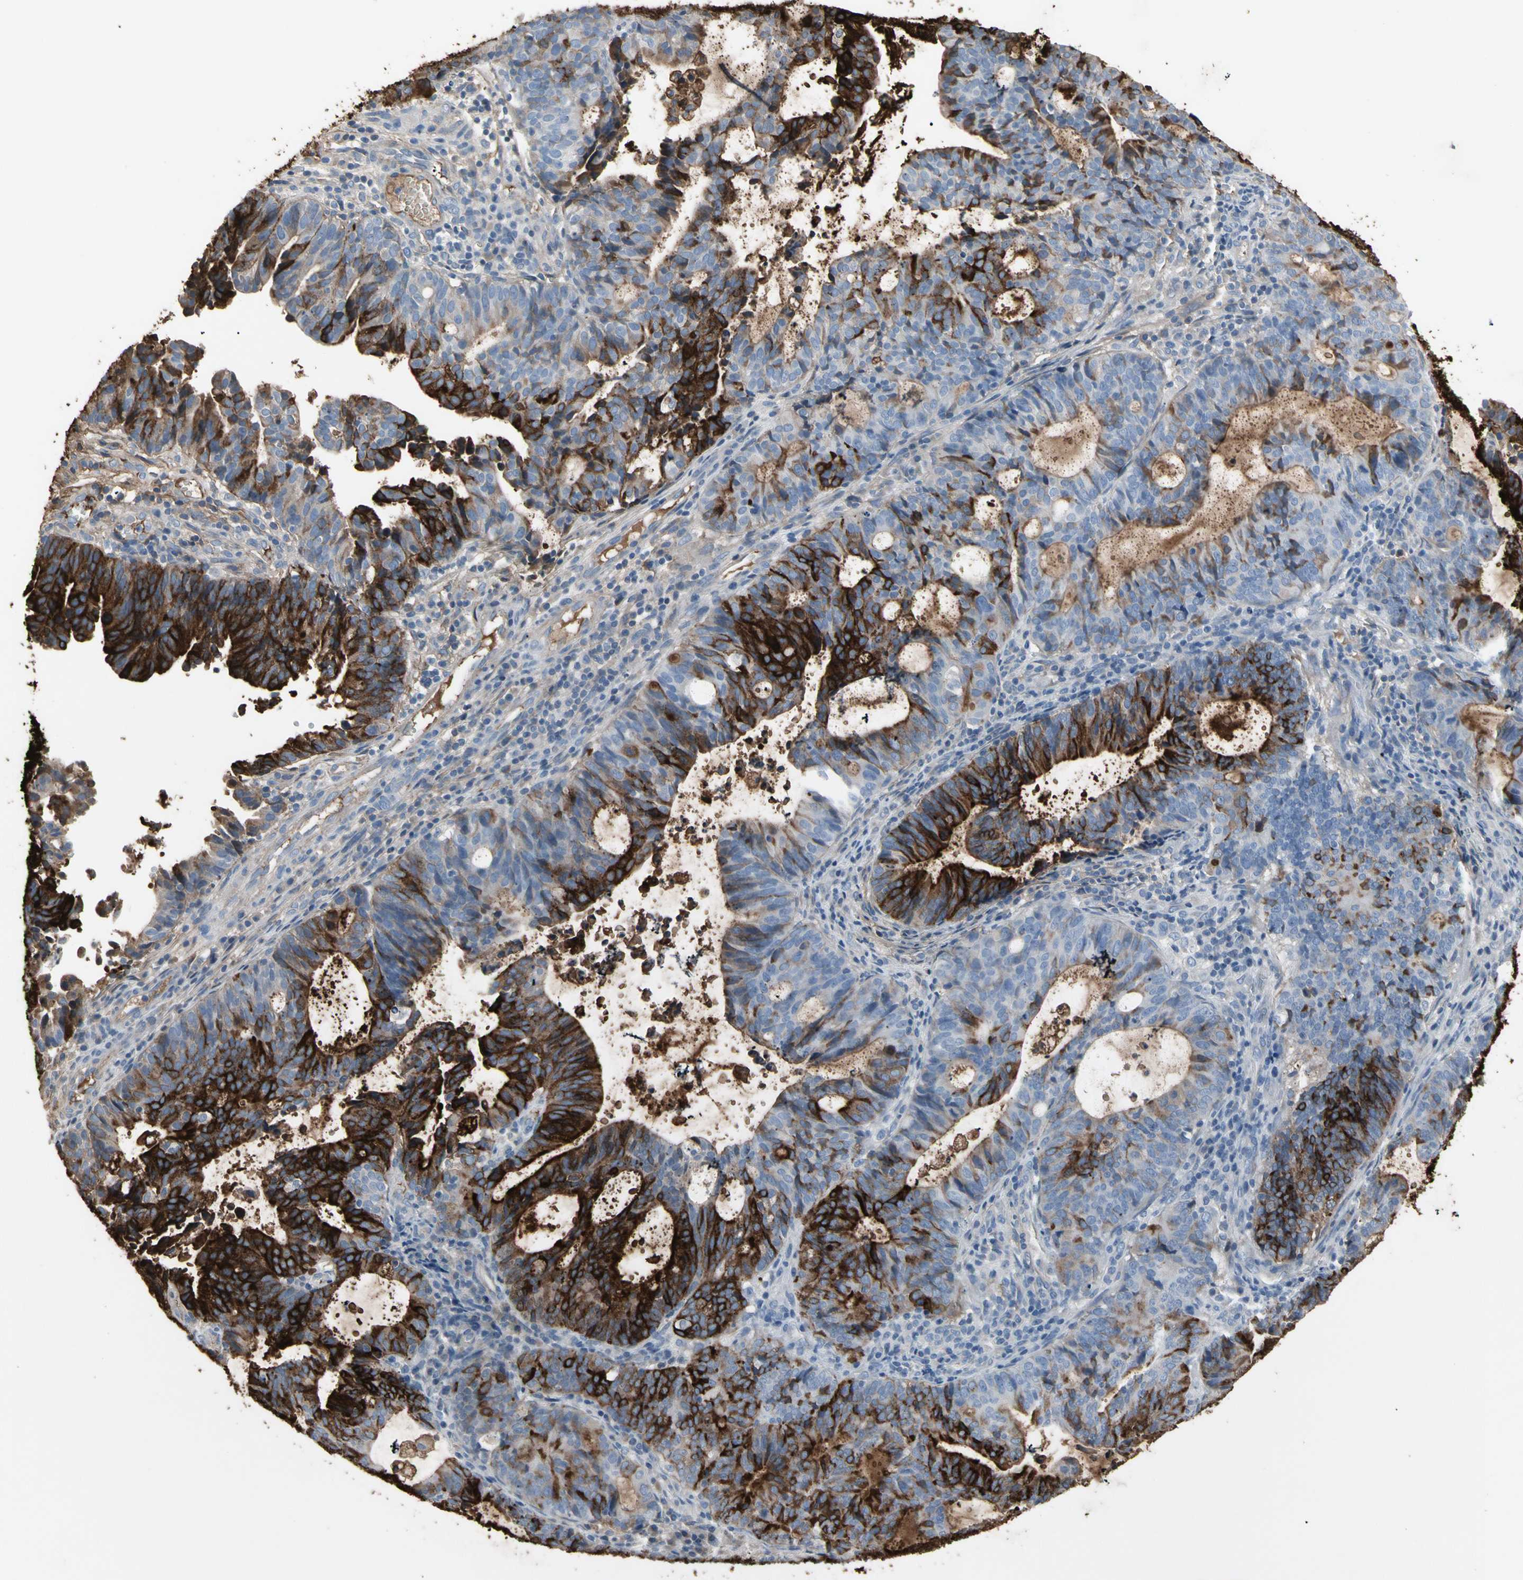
{"staining": {"intensity": "strong", "quantity": "25%-75%", "location": "cytoplasmic/membranous"}, "tissue": "endometrial cancer", "cell_type": "Tumor cells", "image_type": "cancer", "snomed": [{"axis": "morphology", "description": "Adenocarcinoma, NOS"}, {"axis": "topography", "description": "Uterus"}], "caption": "Immunohistochemistry (IHC) micrograph of human endometrial adenocarcinoma stained for a protein (brown), which displays high levels of strong cytoplasmic/membranous positivity in approximately 25%-75% of tumor cells.", "gene": "PIGR", "patient": {"sex": "female", "age": 83}}